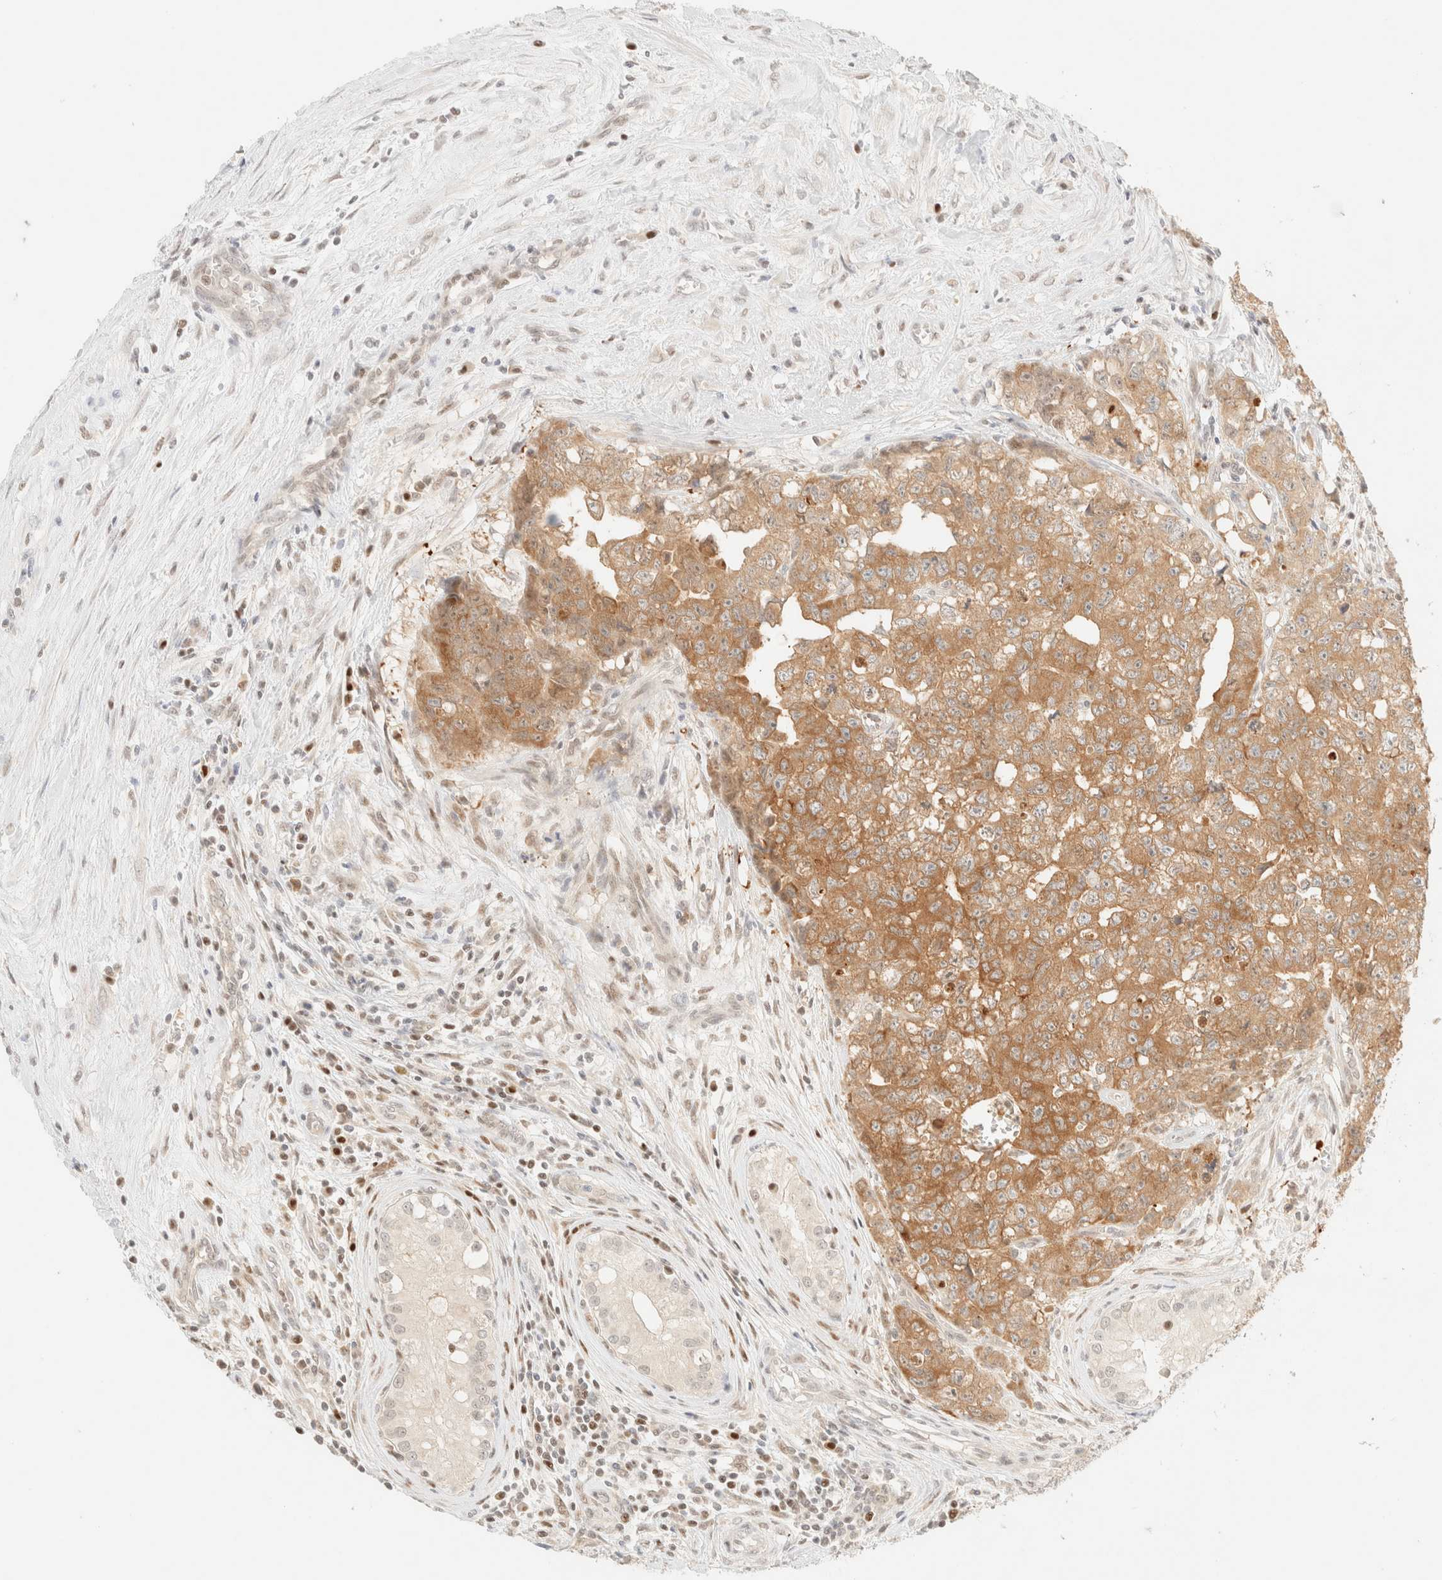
{"staining": {"intensity": "moderate", "quantity": ">75%", "location": "cytoplasmic/membranous"}, "tissue": "testis cancer", "cell_type": "Tumor cells", "image_type": "cancer", "snomed": [{"axis": "morphology", "description": "Carcinoma, Embryonal, NOS"}, {"axis": "topography", "description": "Testis"}], "caption": "Tumor cells exhibit moderate cytoplasmic/membranous expression in about >75% of cells in testis cancer (embryonal carcinoma).", "gene": "TSR1", "patient": {"sex": "male", "age": 28}}